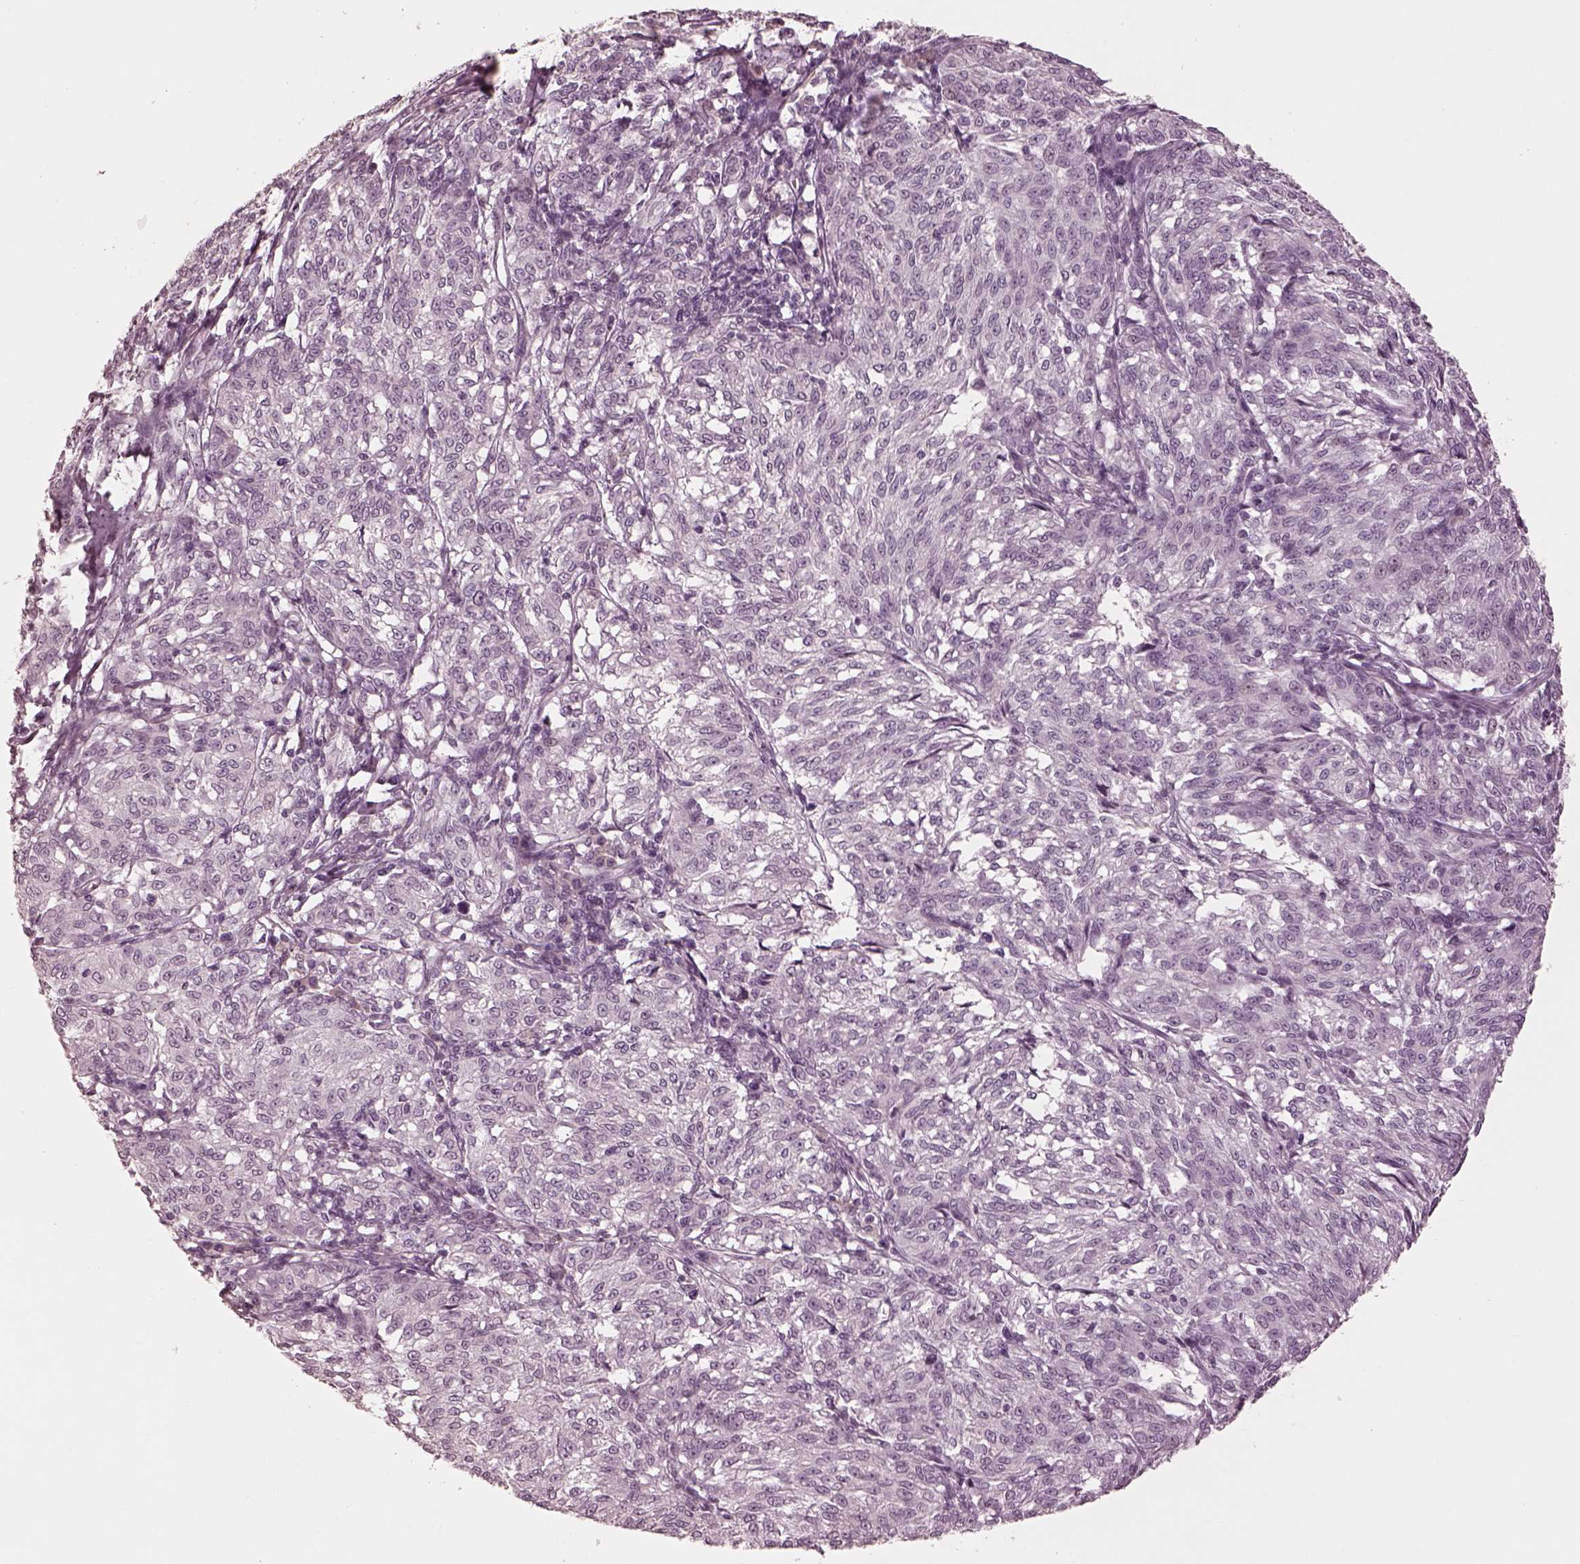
{"staining": {"intensity": "negative", "quantity": "none", "location": "none"}, "tissue": "melanoma", "cell_type": "Tumor cells", "image_type": "cancer", "snomed": [{"axis": "morphology", "description": "Malignant melanoma, NOS"}, {"axis": "topography", "description": "Skin"}], "caption": "Tumor cells show no significant expression in melanoma.", "gene": "KCNA2", "patient": {"sex": "female", "age": 72}}